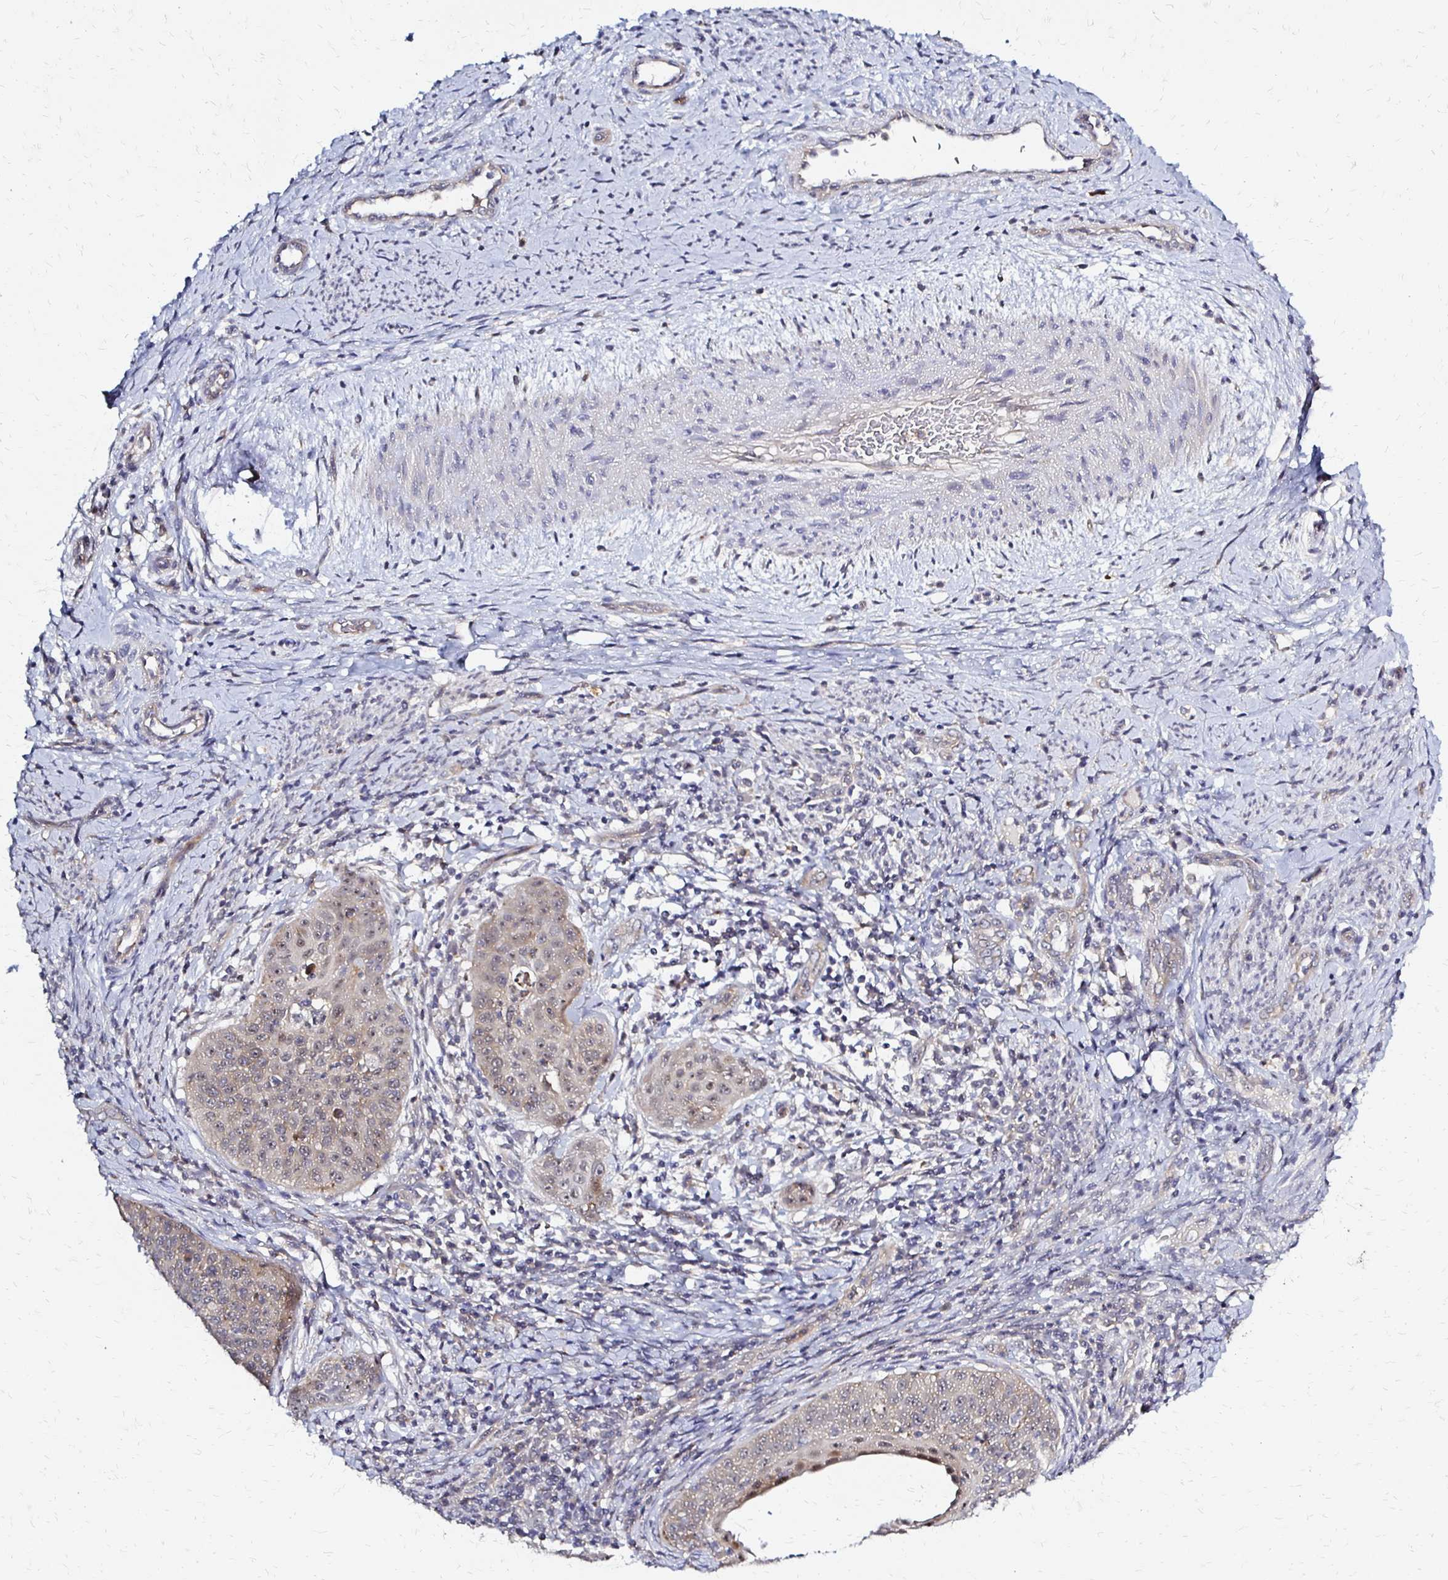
{"staining": {"intensity": "weak", "quantity": "25%-75%", "location": "cytoplasmic/membranous"}, "tissue": "cervical cancer", "cell_type": "Tumor cells", "image_type": "cancer", "snomed": [{"axis": "morphology", "description": "Squamous cell carcinoma, NOS"}, {"axis": "topography", "description": "Cervix"}], "caption": "This micrograph demonstrates immunohistochemistry staining of cervical squamous cell carcinoma, with low weak cytoplasmic/membranous expression in approximately 25%-75% of tumor cells.", "gene": "SLC9A9", "patient": {"sex": "female", "age": 30}}